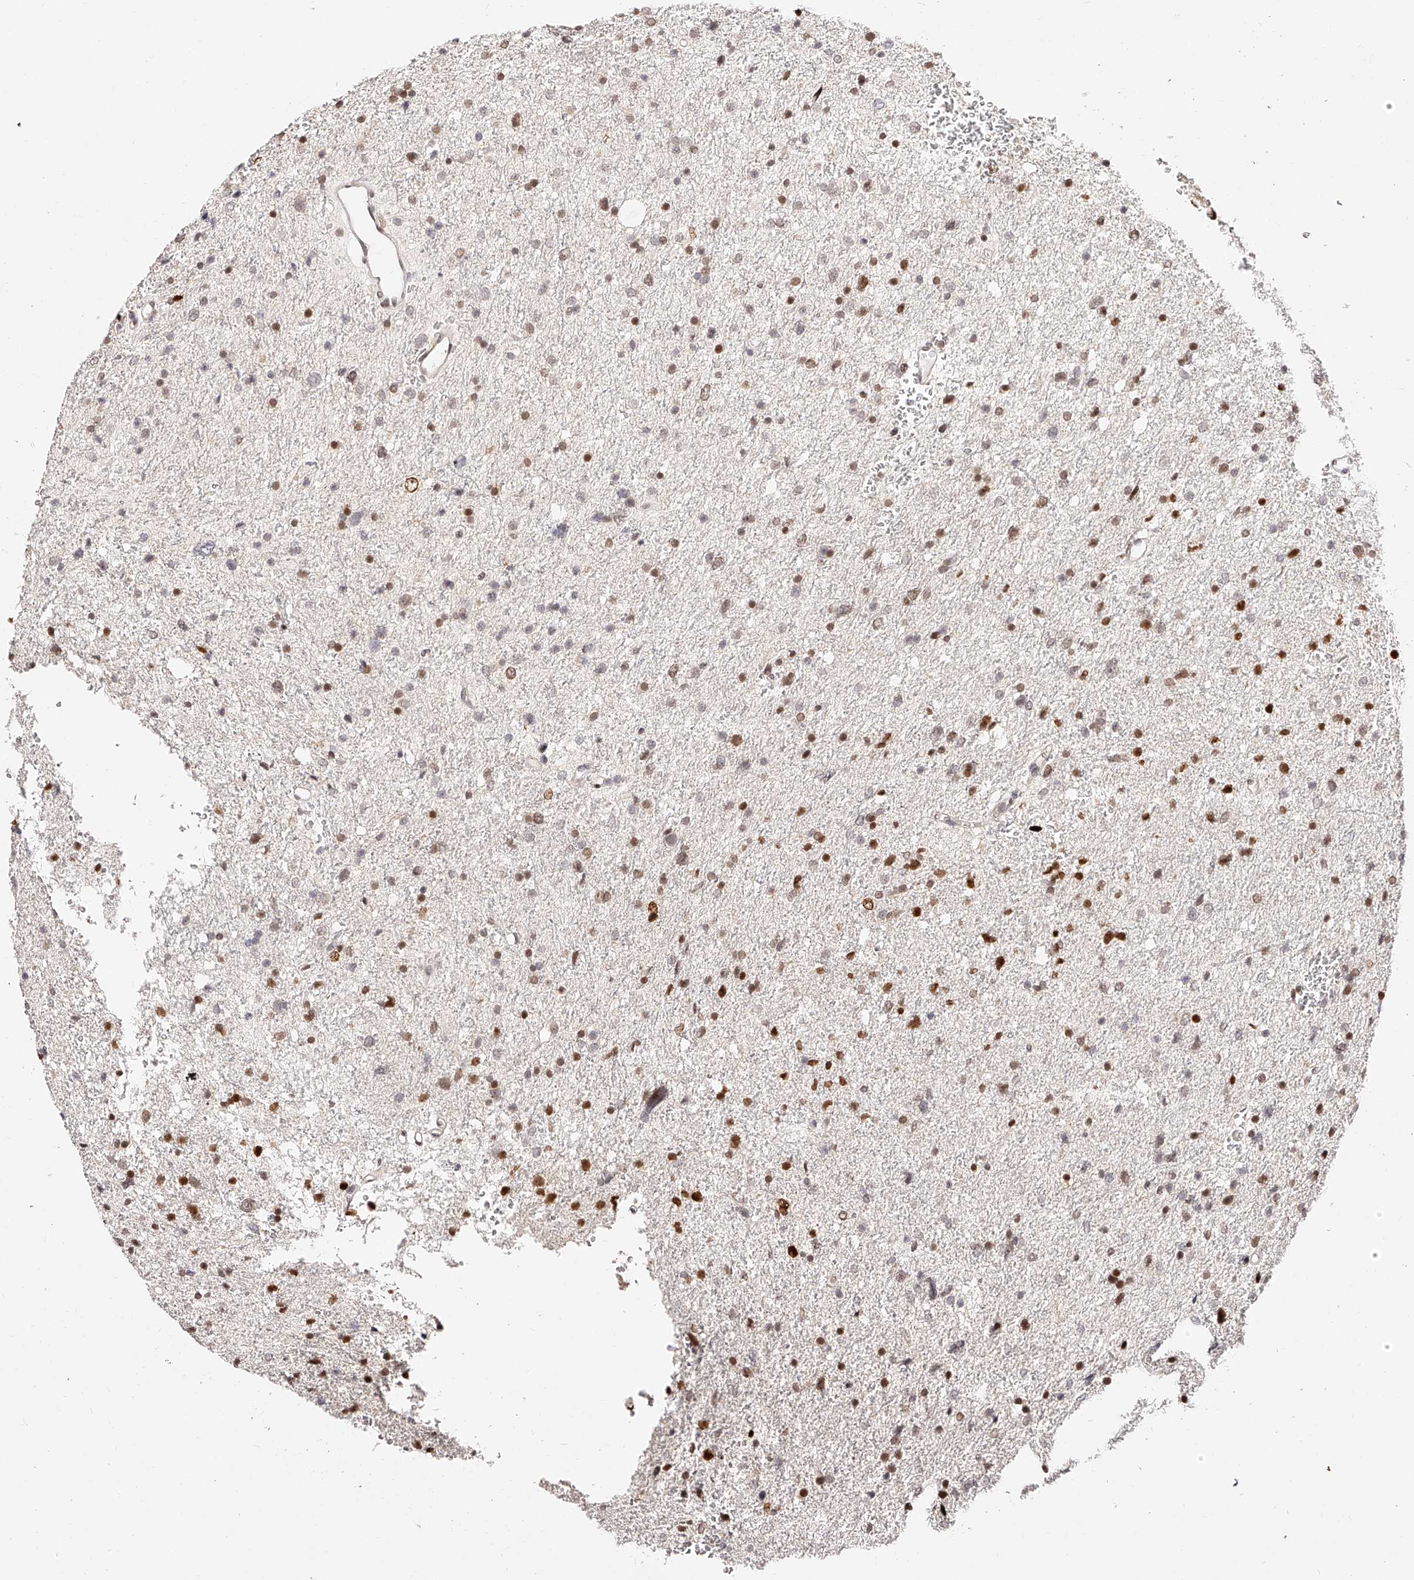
{"staining": {"intensity": "moderate", "quantity": "25%-75%", "location": "nuclear"}, "tissue": "glioma", "cell_type": "Tumor cells", "image_type": "cancer", "snomed": [{"axis": "morphology", "description": "Glioma, malignant, Low grade"}, {"axis": "topography", "description": "Brain"}], "caption": "Protein staining demonstrates moderate nuclear positivity in about 25%-75% of tumor cells in glioma. The staining was performed using DAB to visualize the protein expression in brown, while the nuclei were stained in blue with hematoxylin (Magnification: 20x).", "gene": "USF3", "patient": {"sex": "female", "age": 37}}